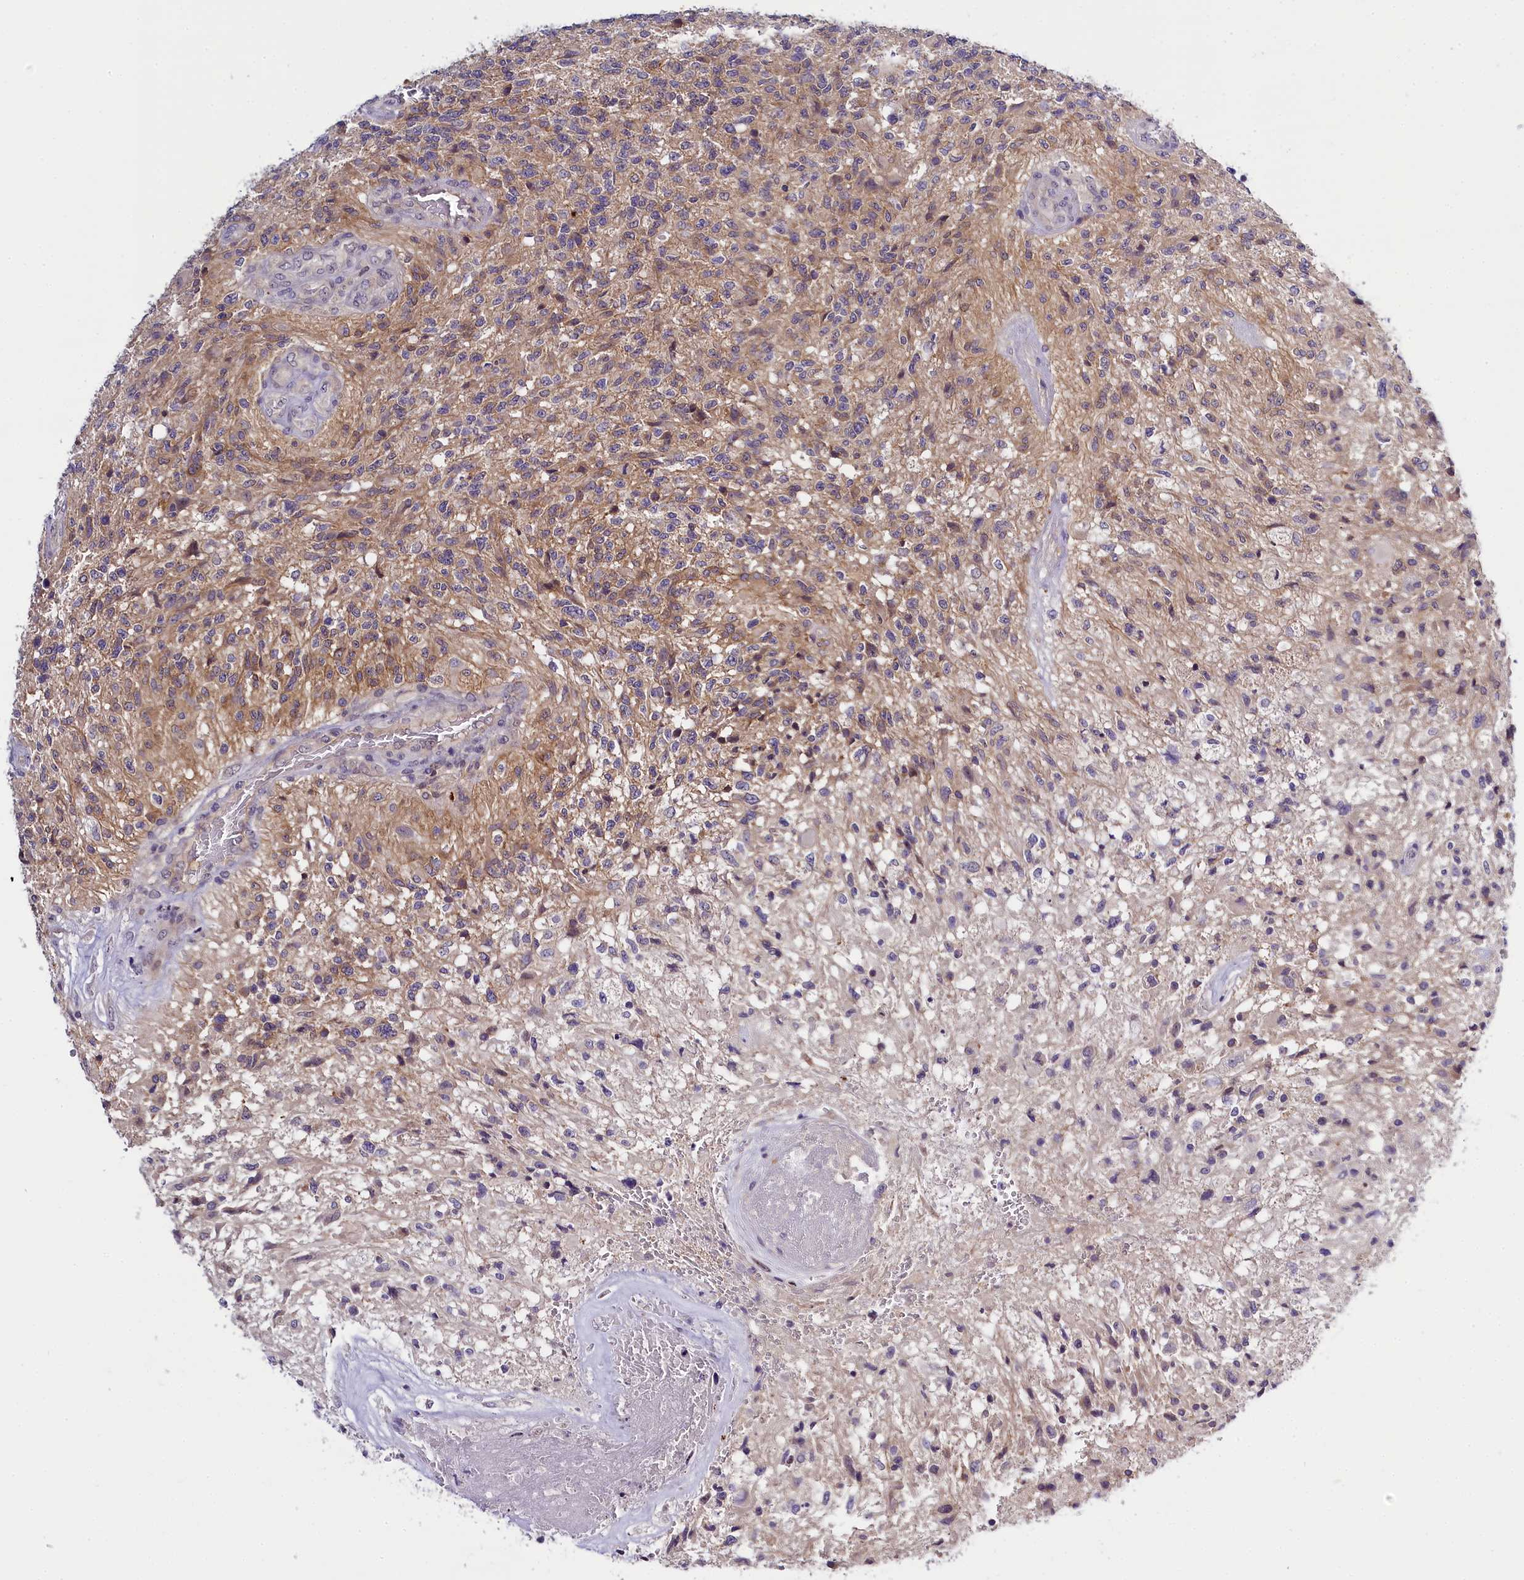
{"staining": {"intensity": "negative", "quantity": "none", "location": "none"}, "tissue": "glioma", "cell_type": "Tumor cells", "image_type": "cancer", "snomed": [{"axis": "morphology", "description": "Glioma, malignant, High grade"}, {"axis": "topography", "description": "Brain"}], "caption": "A photomicrograph of human malignant glioma (high-grade) is negative for staining in tumor cells. (DAB (3,3'-diaminobenzidine) IHC, high magnification).", "gene": "ENKD1", "patient": {"sex": "male", "age": 56}}